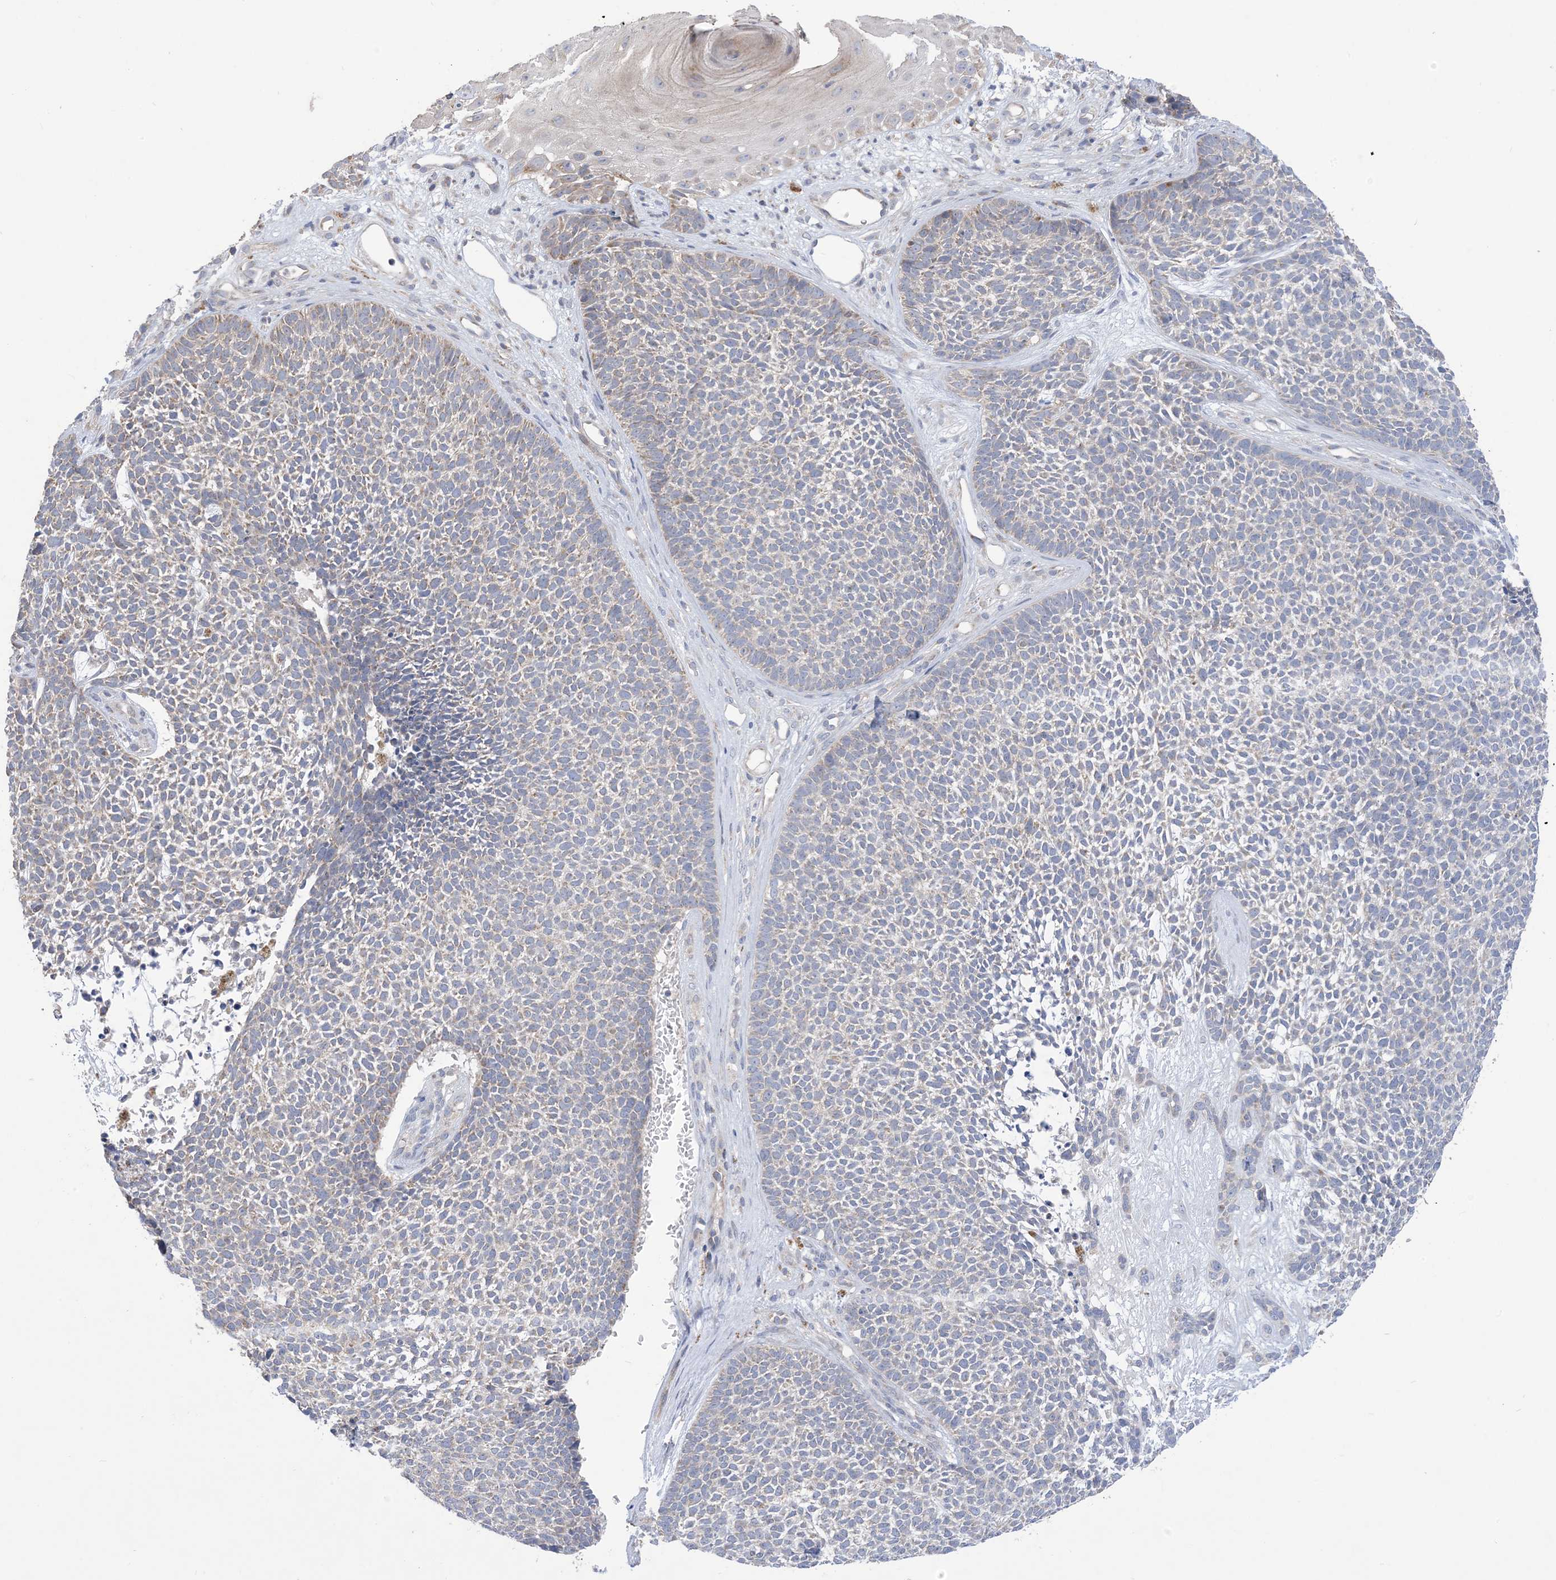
{"staining": {"intensity": "negative", "quantity": "none", "location": "none"}, "tissue": "skin cancer", "cell_type": "Tumor cells", "image_type": "cancer", "snomed": [{"axis": "morphology", "description": "Basal cell carcinoma"}, {"axis": "topography", "description": "Skin"}], "caption": "Tumor cells are negative for protein expression in human skin cancer.", "gene": "CLEC16A", "patient": {"sex": "female", "age": 84}}